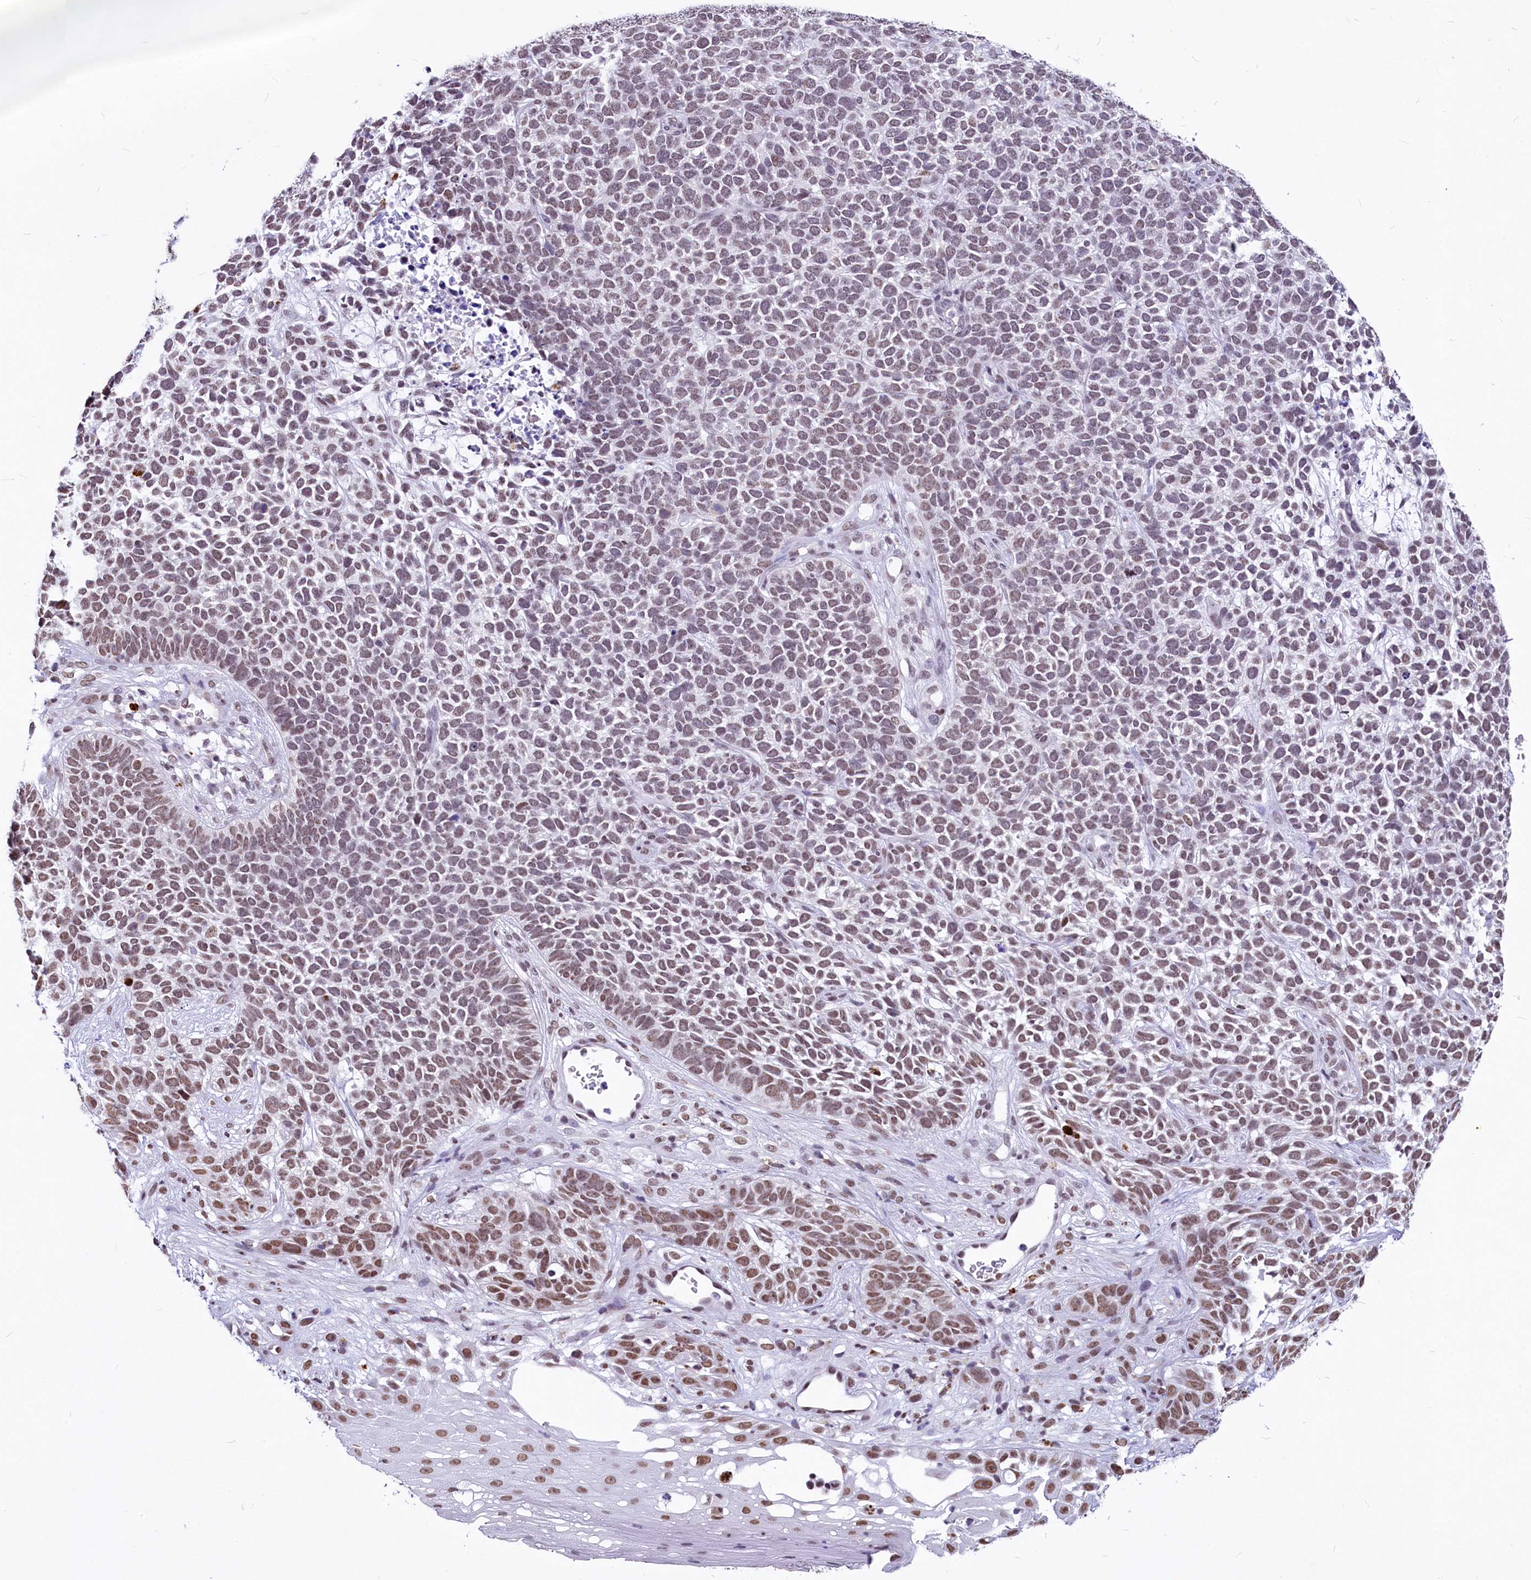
{"staining": {"intensity": "weak", "quantity": ">75%", "location": "nuclear"}, "tissue": "skin cancer", "cell_type": "Tumor cells", "image_type": "cancer", "snomed": [{"axis": "morphology", "description": "Basal cell carcinoma"}, {"axis": "topography", "description": "Skin"}], "caption": "Immunohistochemistry of human skin cancer exhibits low levels of weak nuclear positivity in approximately >75% of tumor cells.", "gene": "PARPBP", "patient": {"sex": "female", "age": 84}}